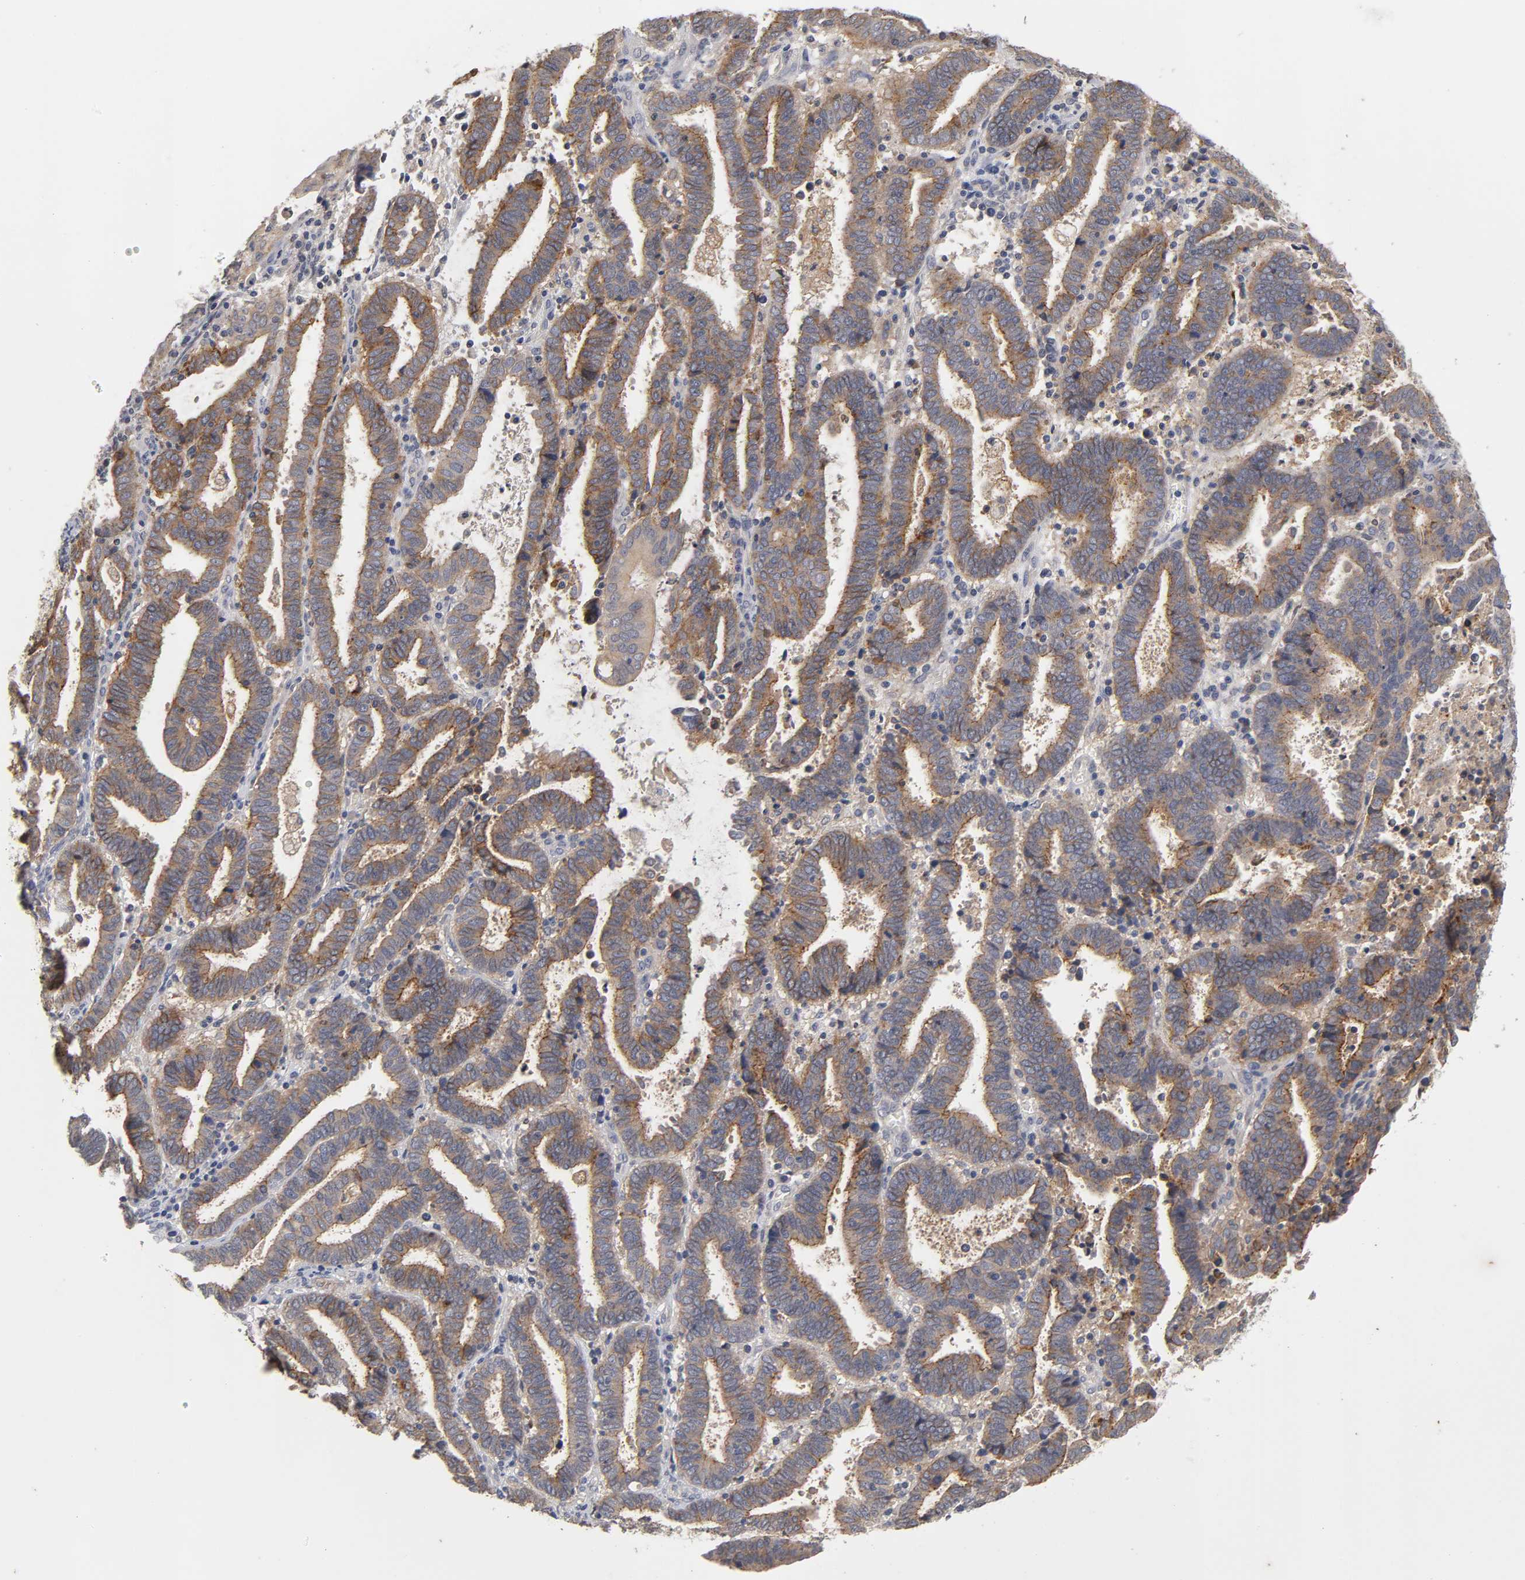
{"staining": {"intensity": "moderate", "quantity": ">75%", "location": "cytoplasmic/membranous"}, "tissue": "endometrial cancer", "cell_type": "Tumor cells", "image_type": "cancer", "snomed": [{"axis": "morphology", "description": "Adenocarcinoma, NOS"}, {"axis": "topography", "description": "Uterus"}], "caption": "Endometrial adenocarcinoma stained with DAB immunohistochemistry shows medium levels of moderate cytoplasmic/membranous expression in about >75% of tumor cells.", "gene": "CXADR", "patient": {"sex": "female", "age": 83}}